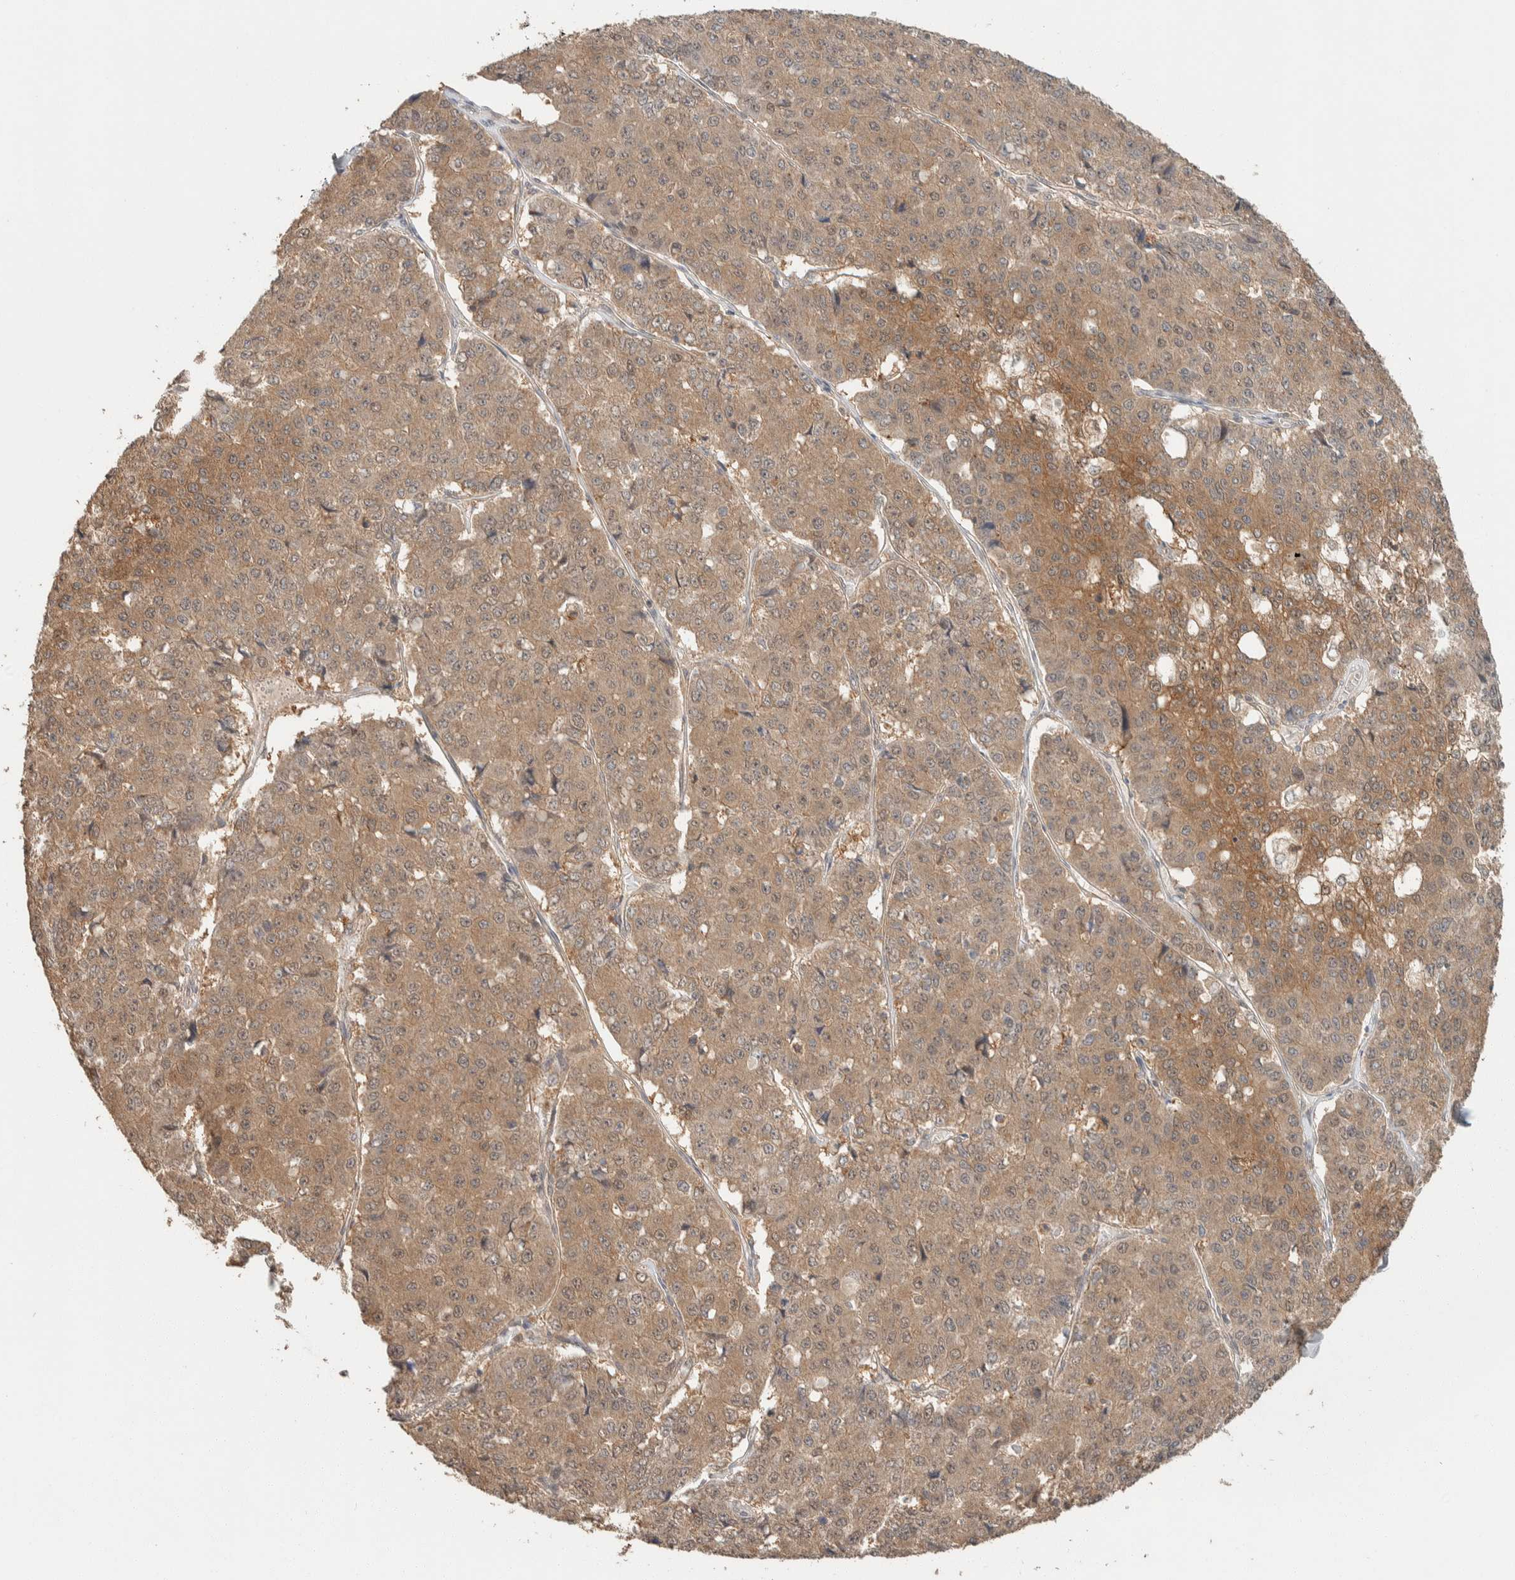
{"staining": {"intensity": "moderate", "quantity": ">75%", "location": "cytoplasmic/membranous,nuclear"}, "tissue": "pancreatic cancer", "cell_type": "Tumor cells", "image_type": "cancer", "snomed": [{"axis": "morphology", "description": "Adenocarcinoma, NOS"}, {"axis": "topography", "description": "Pancreas"}], "caption": "There is medium levels of moderate cytoplasmic/membranous and nuclear expression in tumor cells of pancreatic cancer (adenocarcinoma), as demonstrated by immunohistochemical staining (brown color).", "gene": "ZNF567", "patient": {"sex": "male", "age": 50}}